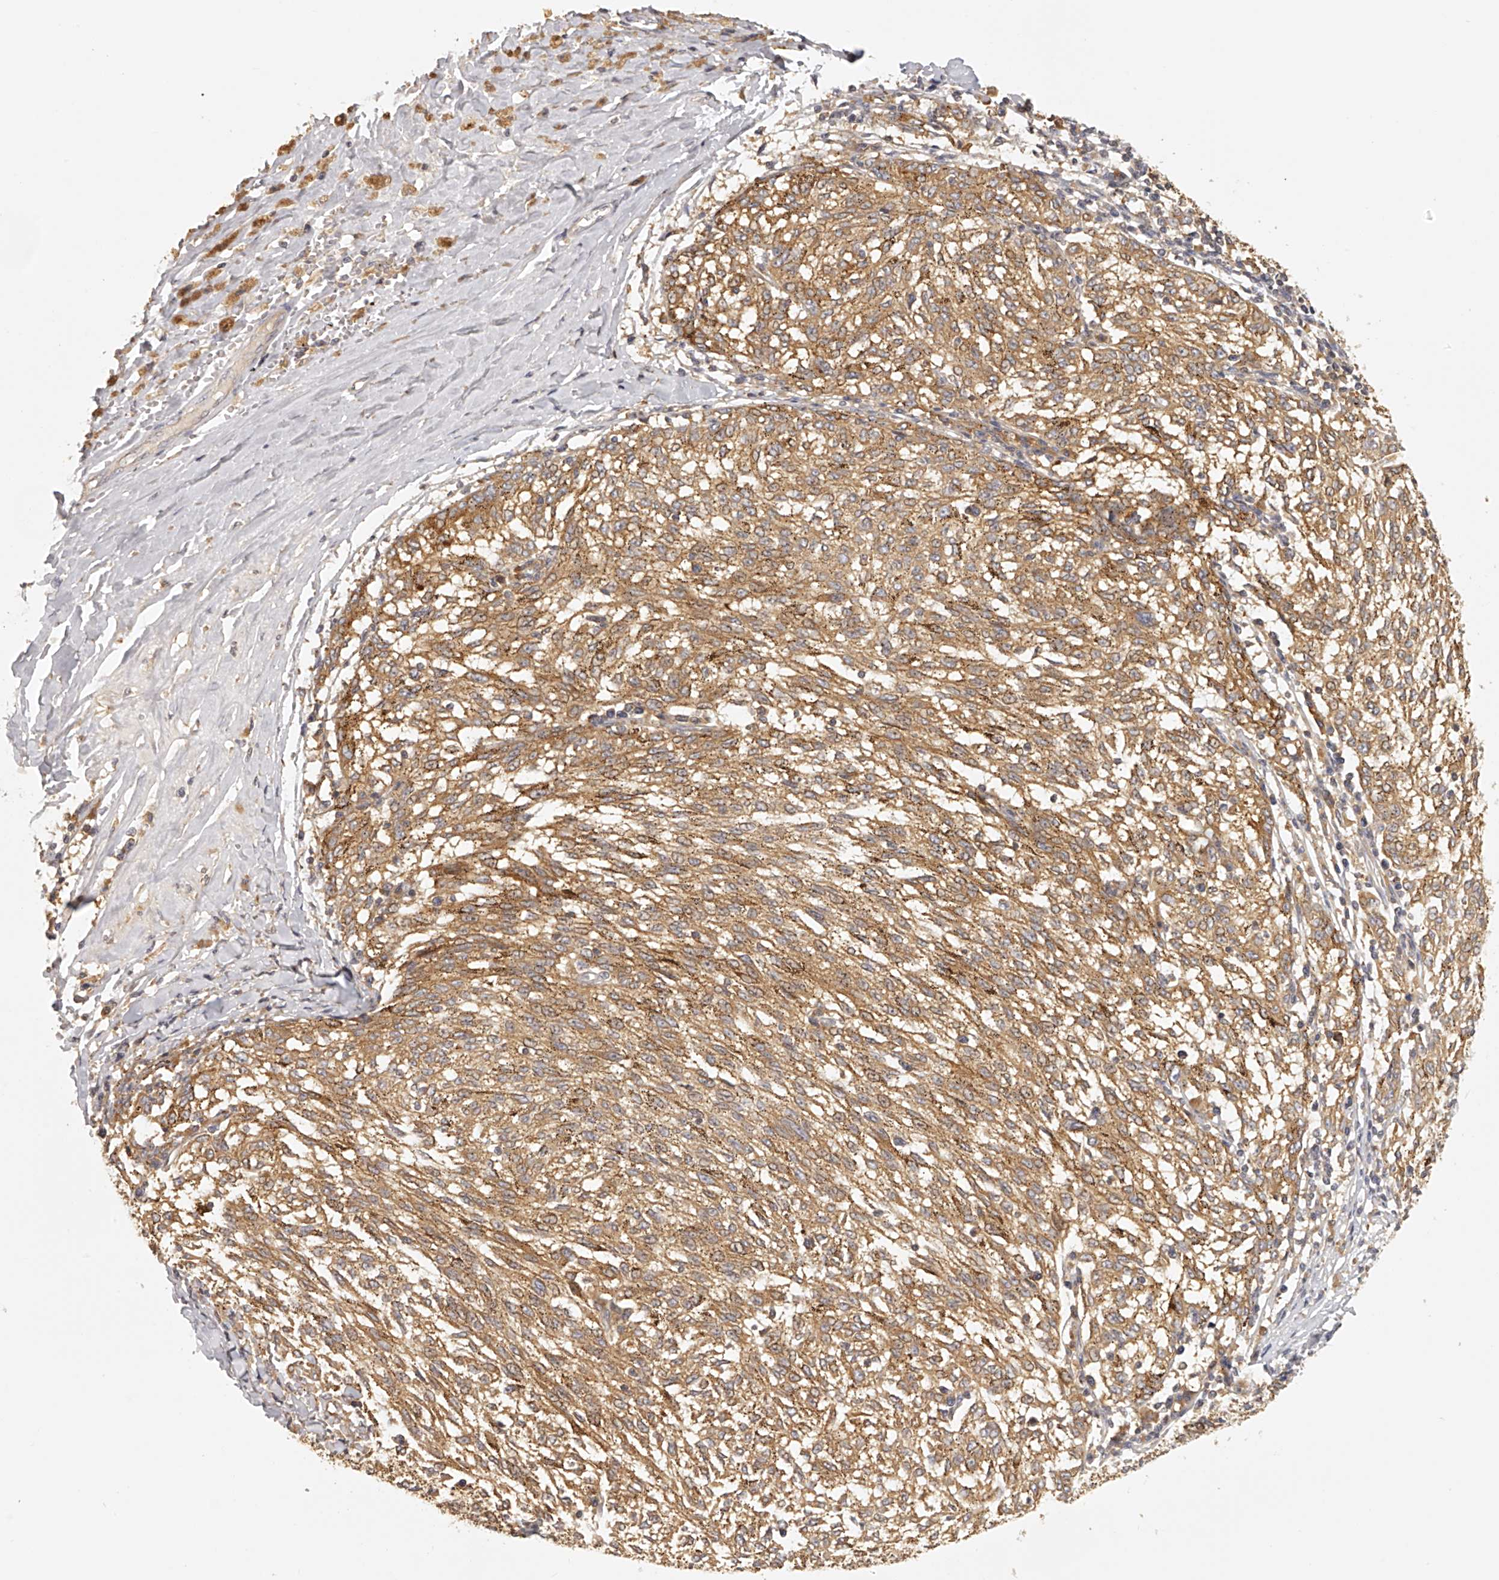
{"staining": {"intensity": "moderate", "quantity": ">75%", "location": "cytoplasmic/membranous"}, "tissue": "melanoma", "cell_type": "Tumor cells", "image_type": "cancer", "snomed": [{"axis": "morphology", "description": "Malignant melanoma, NOS"}, {"axis": "topography", "description": "Skin"}], "caption": "DAB immunohistochemical staining of malignant melanoma displays moderate cytoplasmic/membranous protein expression in approximately >75% of tumor cells. (DAB (3,3'-diaminobenzidine) = brown stain, brightfield microscopy at high magnification).", "gene": "EIF3I", "patient": {"sex": "female", "age": 72}}